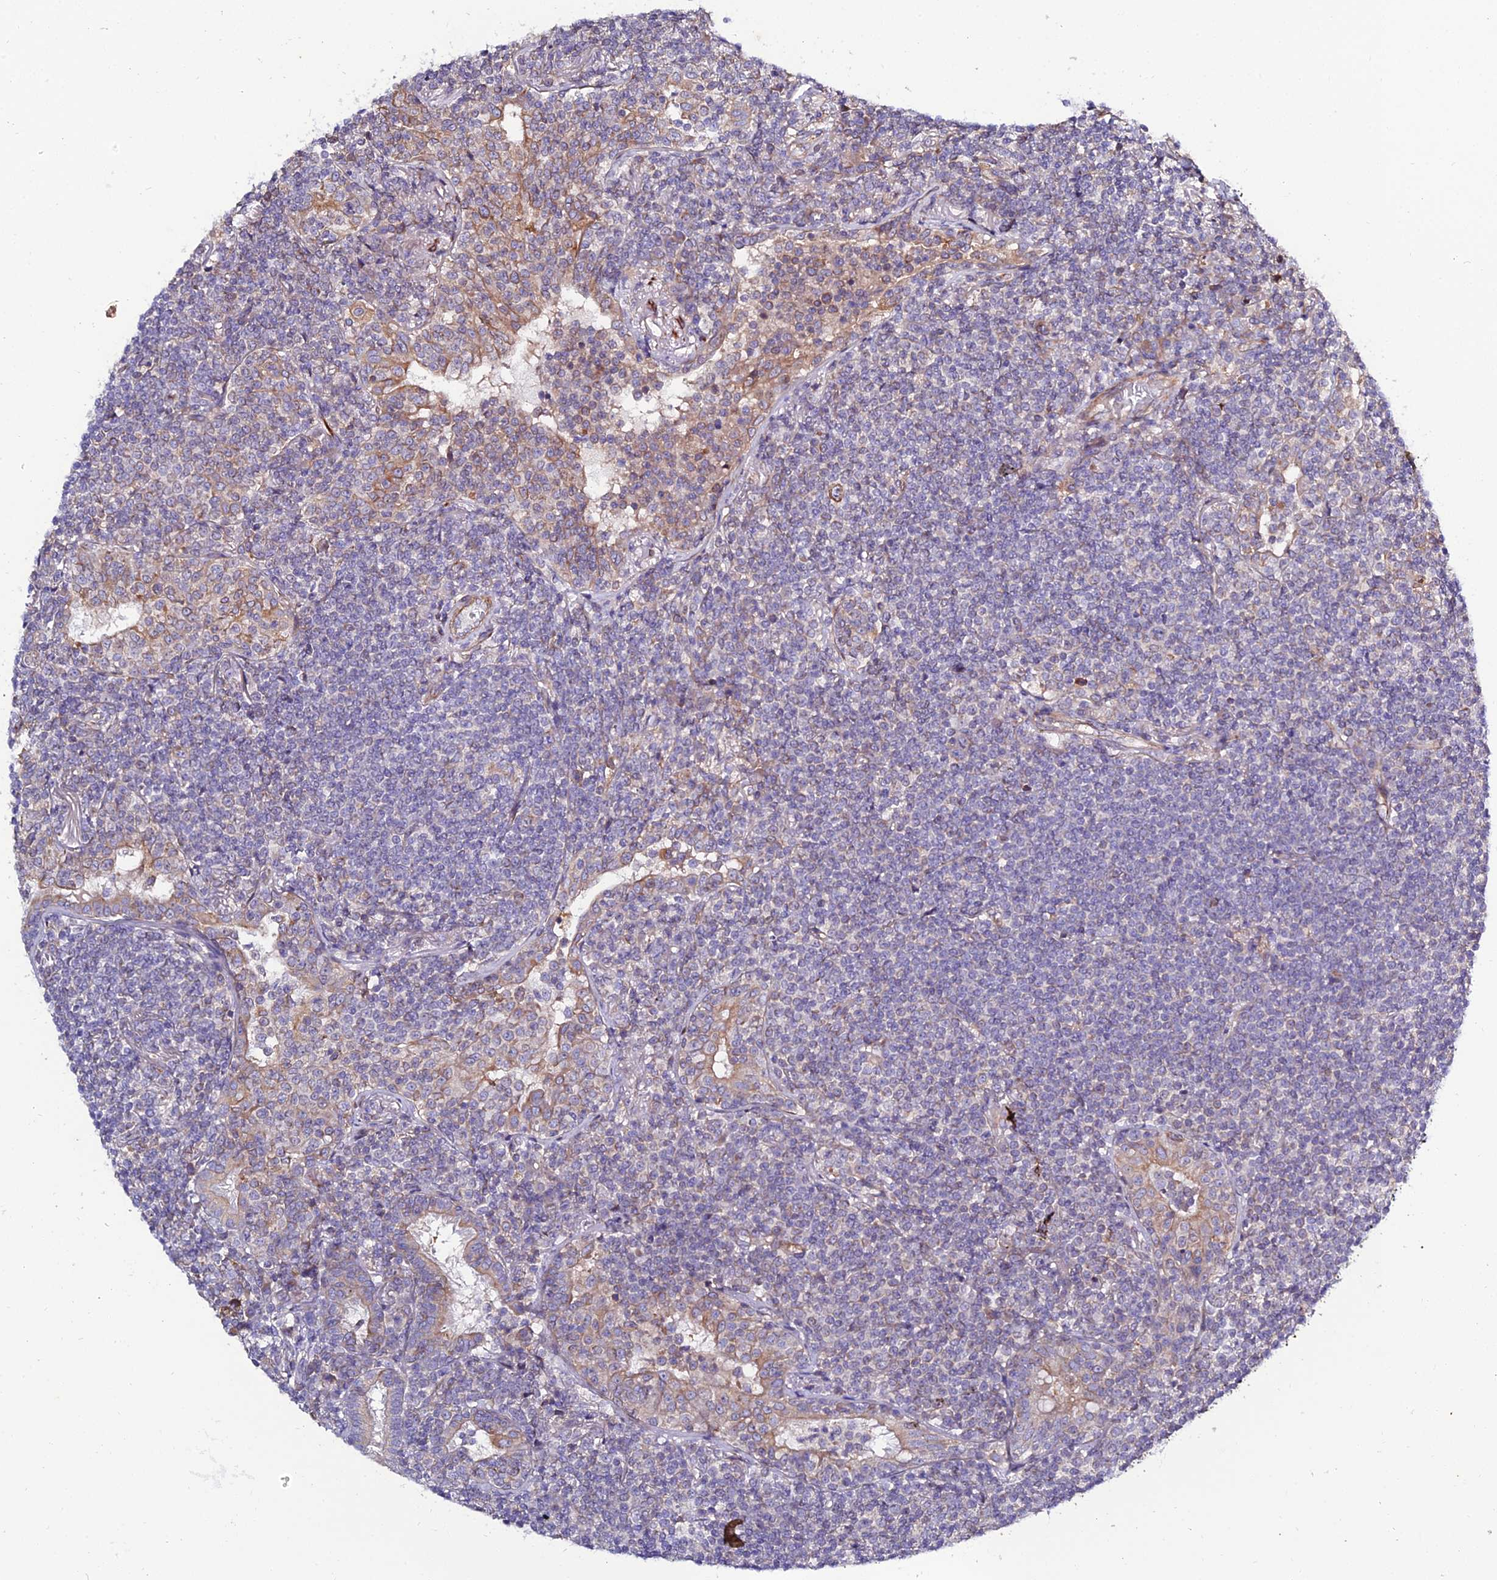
{"staining": {"intensity": "negative", "quantity": "none", "location": "none"}, "tissue": "lymphoma", "cell_type": "Tumor cells", "image_type": "cancer", "snomed": [{"axis": "morphology", "description": "Malignant lymphoma, non-Hodgkin's type, Low grade"}, {"axis": "topography", "description": "Lung"}], "caption": "Tumor cells are negative for brown protein staining in low-grade malignant lymphoma, non-Hodgkin's type.", "gene": "ARL6IP1", "patient": {"sex": "female", "age": 71}}